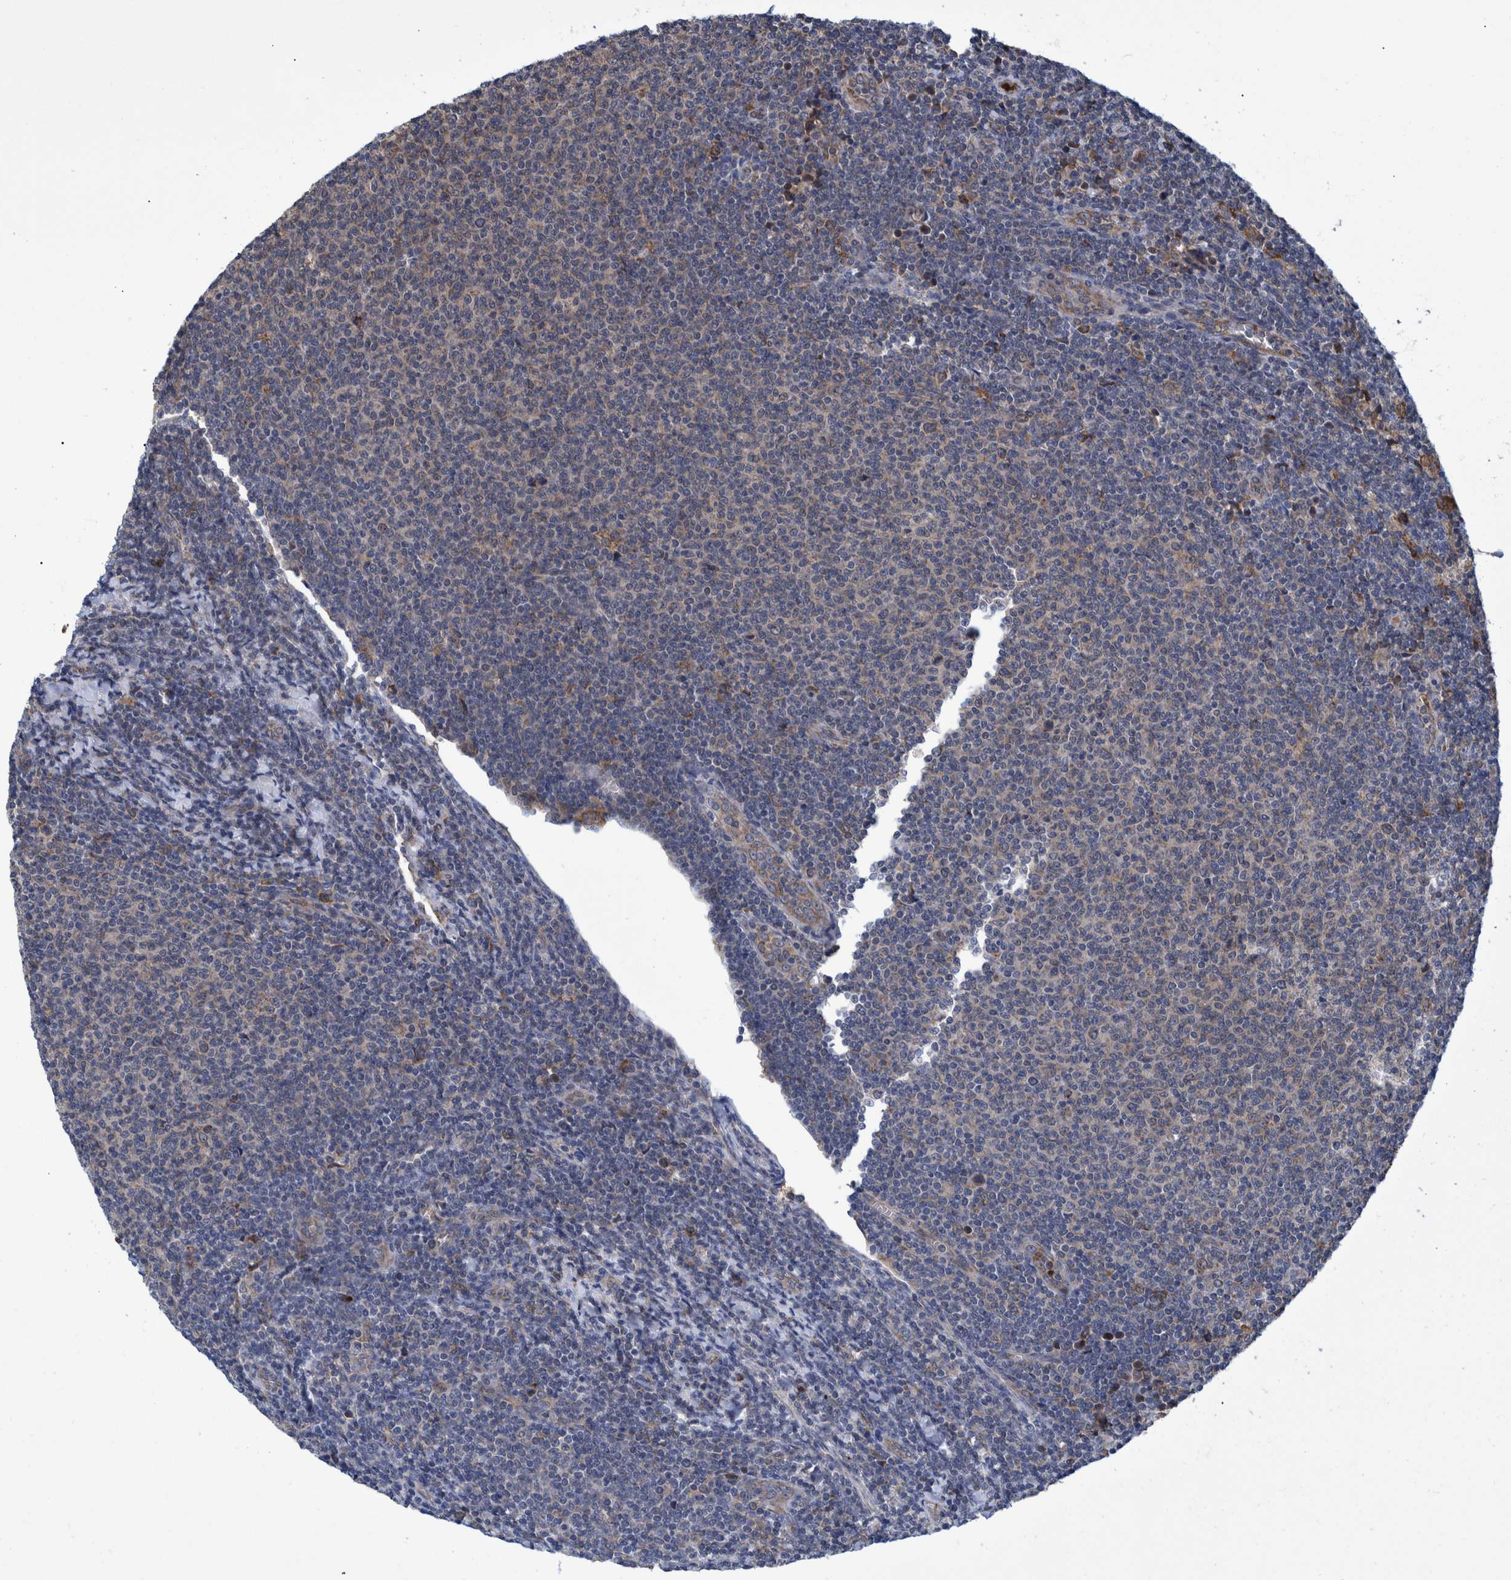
{"staining": {"intensity": "weak", "quantity": "<25%", "location": "cytoplasmic/membranous"}, "tissue": "lymphoma", "cell_type": "Tumor cells", "image_type": "cancer", "snomed": [{"axis": "morphology", "description": "Malignant lymphoma, non-Hodgkin's type, Low grade"}, {"axis": "topography", "description": "Lymph node"}], "caption": "The image reveals no staining of tumor cells in lymphoma.", "gene": "SPAG5", "patient": {"sex": "male", "age": 66}}